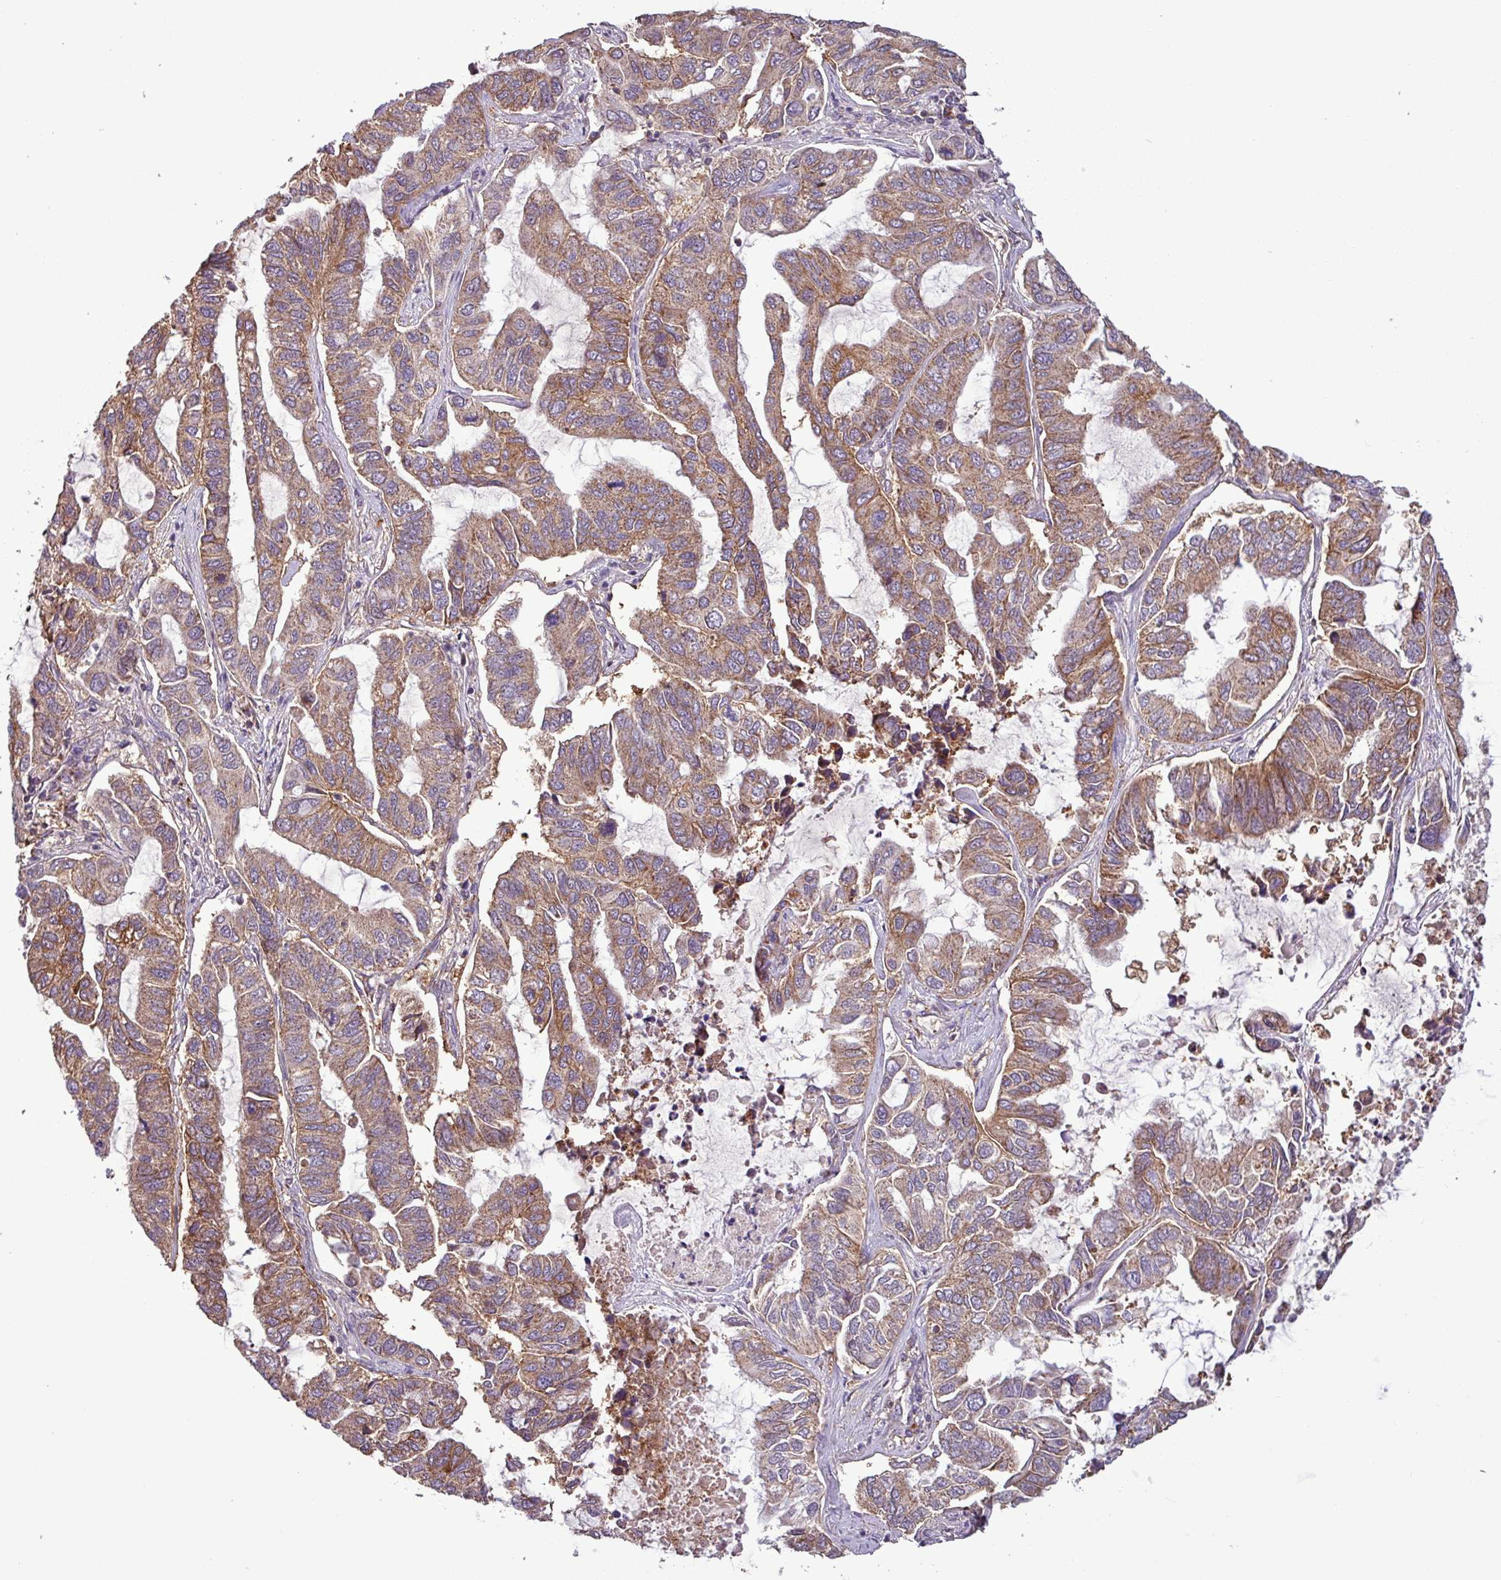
{"staining": {"intensity": "moderate", "quantity": ">75%", "location": "cytoplasmic/membranous"}, "tissue": "lung cancer", "cell_type": "Tumor cells", "image_type": "cancer", "snomed": [{"axis": "morphology", "description": "Adenocarcinoma, NOS"}, {"axis": "topography", "description": "Lung"}], "caption": "IHC (DAB) staining of lung cancer shows moderate cytoplasmic/membranous protein positivity in approximately >75% of tumor cells.", "gene": "MCTP2", "patient": {"sex": "male", "age": 64}}